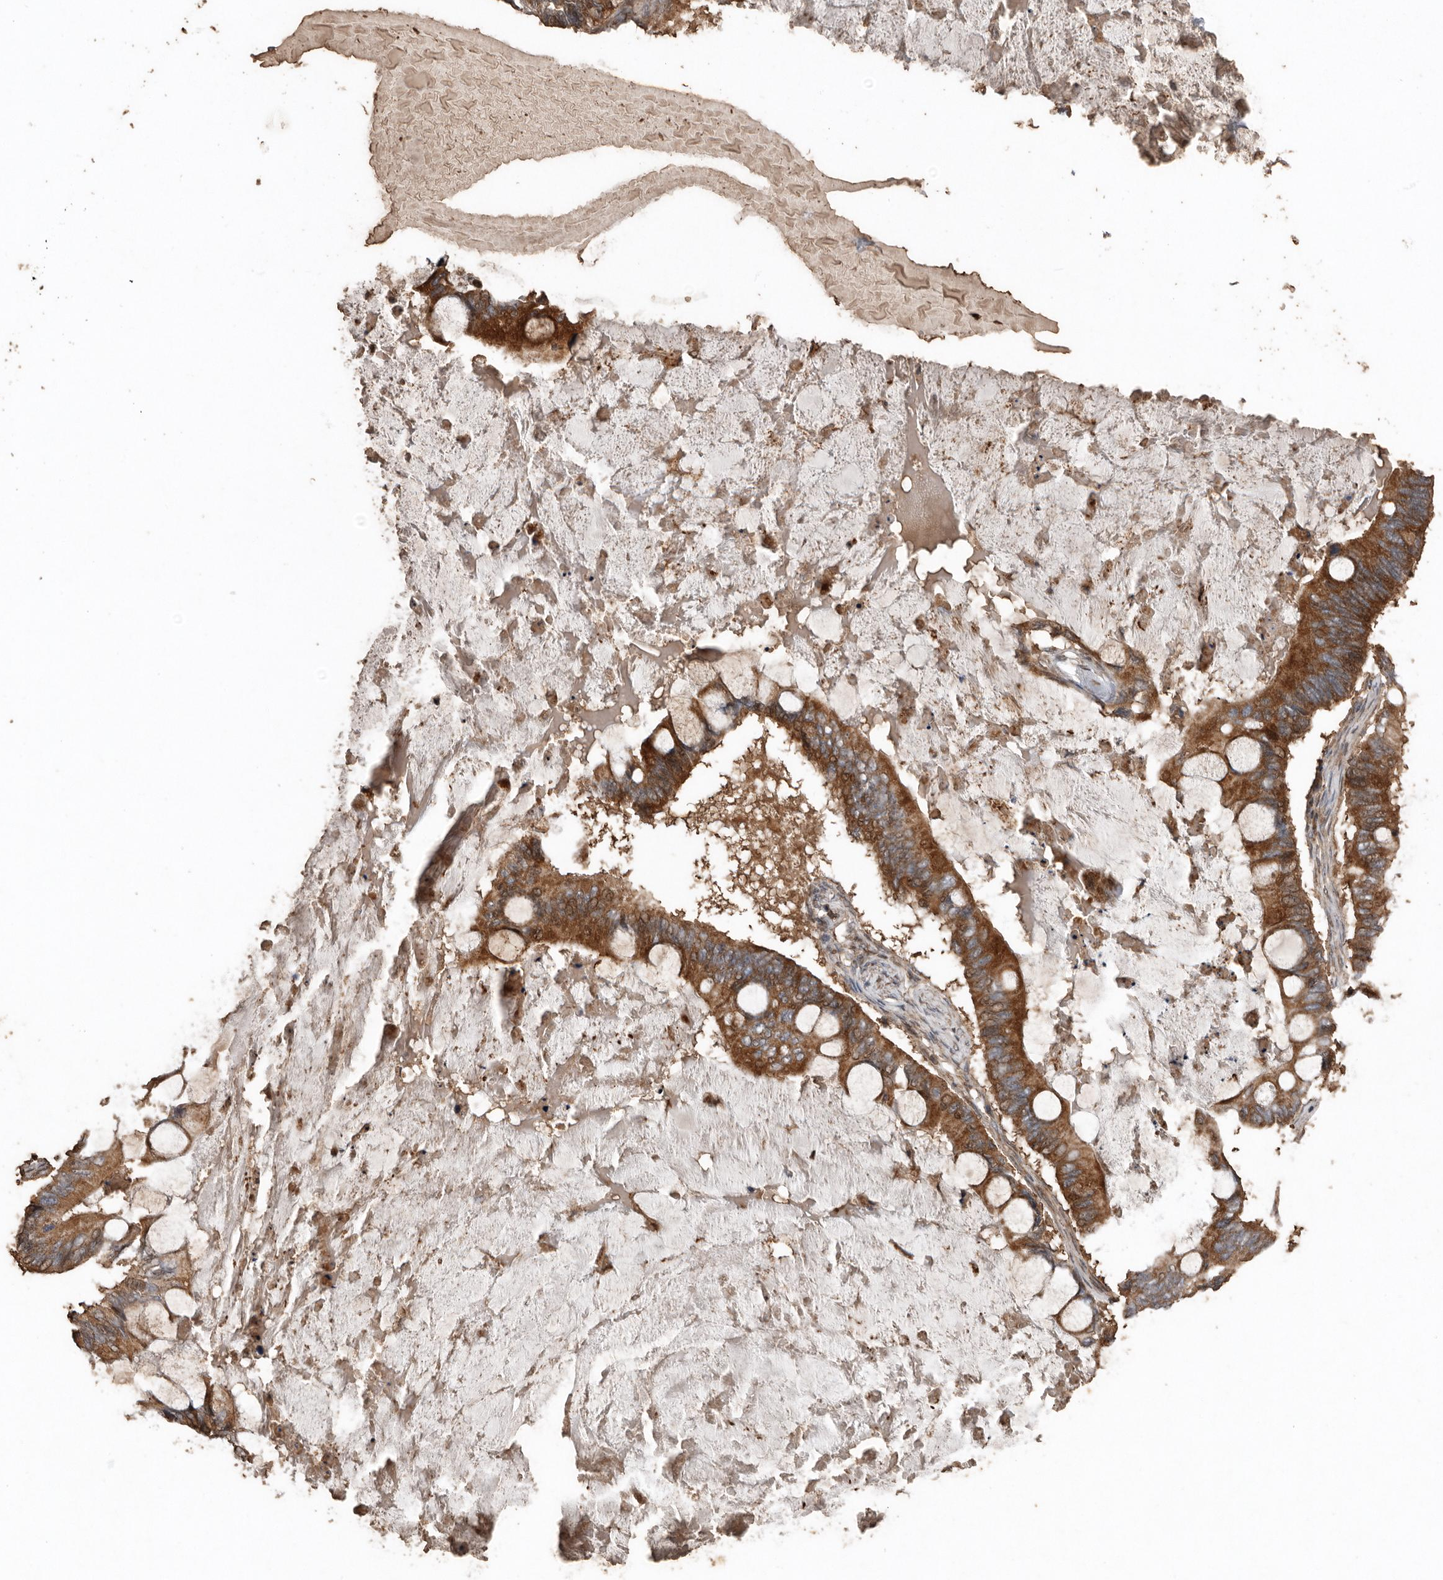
{"staining": {"intensity": "strong", "quantity": ">75%", "location": "cytoplasmic/membranous"}, "tissue": "ovarian cancer", "cell_type": "Tumor cells", "image_type": "cancer", "snomed": [{"axis": "morphology", "description": "Cystadenocarcinoma, mucinous, NOS"}, {"axis": "topography", "description": "Ovary"}], "caption": "Immunohistochemistry histopathology image of neoplastic tissue: ovarian mucinous cystadenocarcinoma stained using immunohistochemistry shows high levels of strong protein expression localized specifically in the cytoplasmic/membranous of tumor cells, appearing as a cytoplasmic/membranous brown color.", "gene": "RANBP17", "patient": {"sex": "female", "age": 61}}